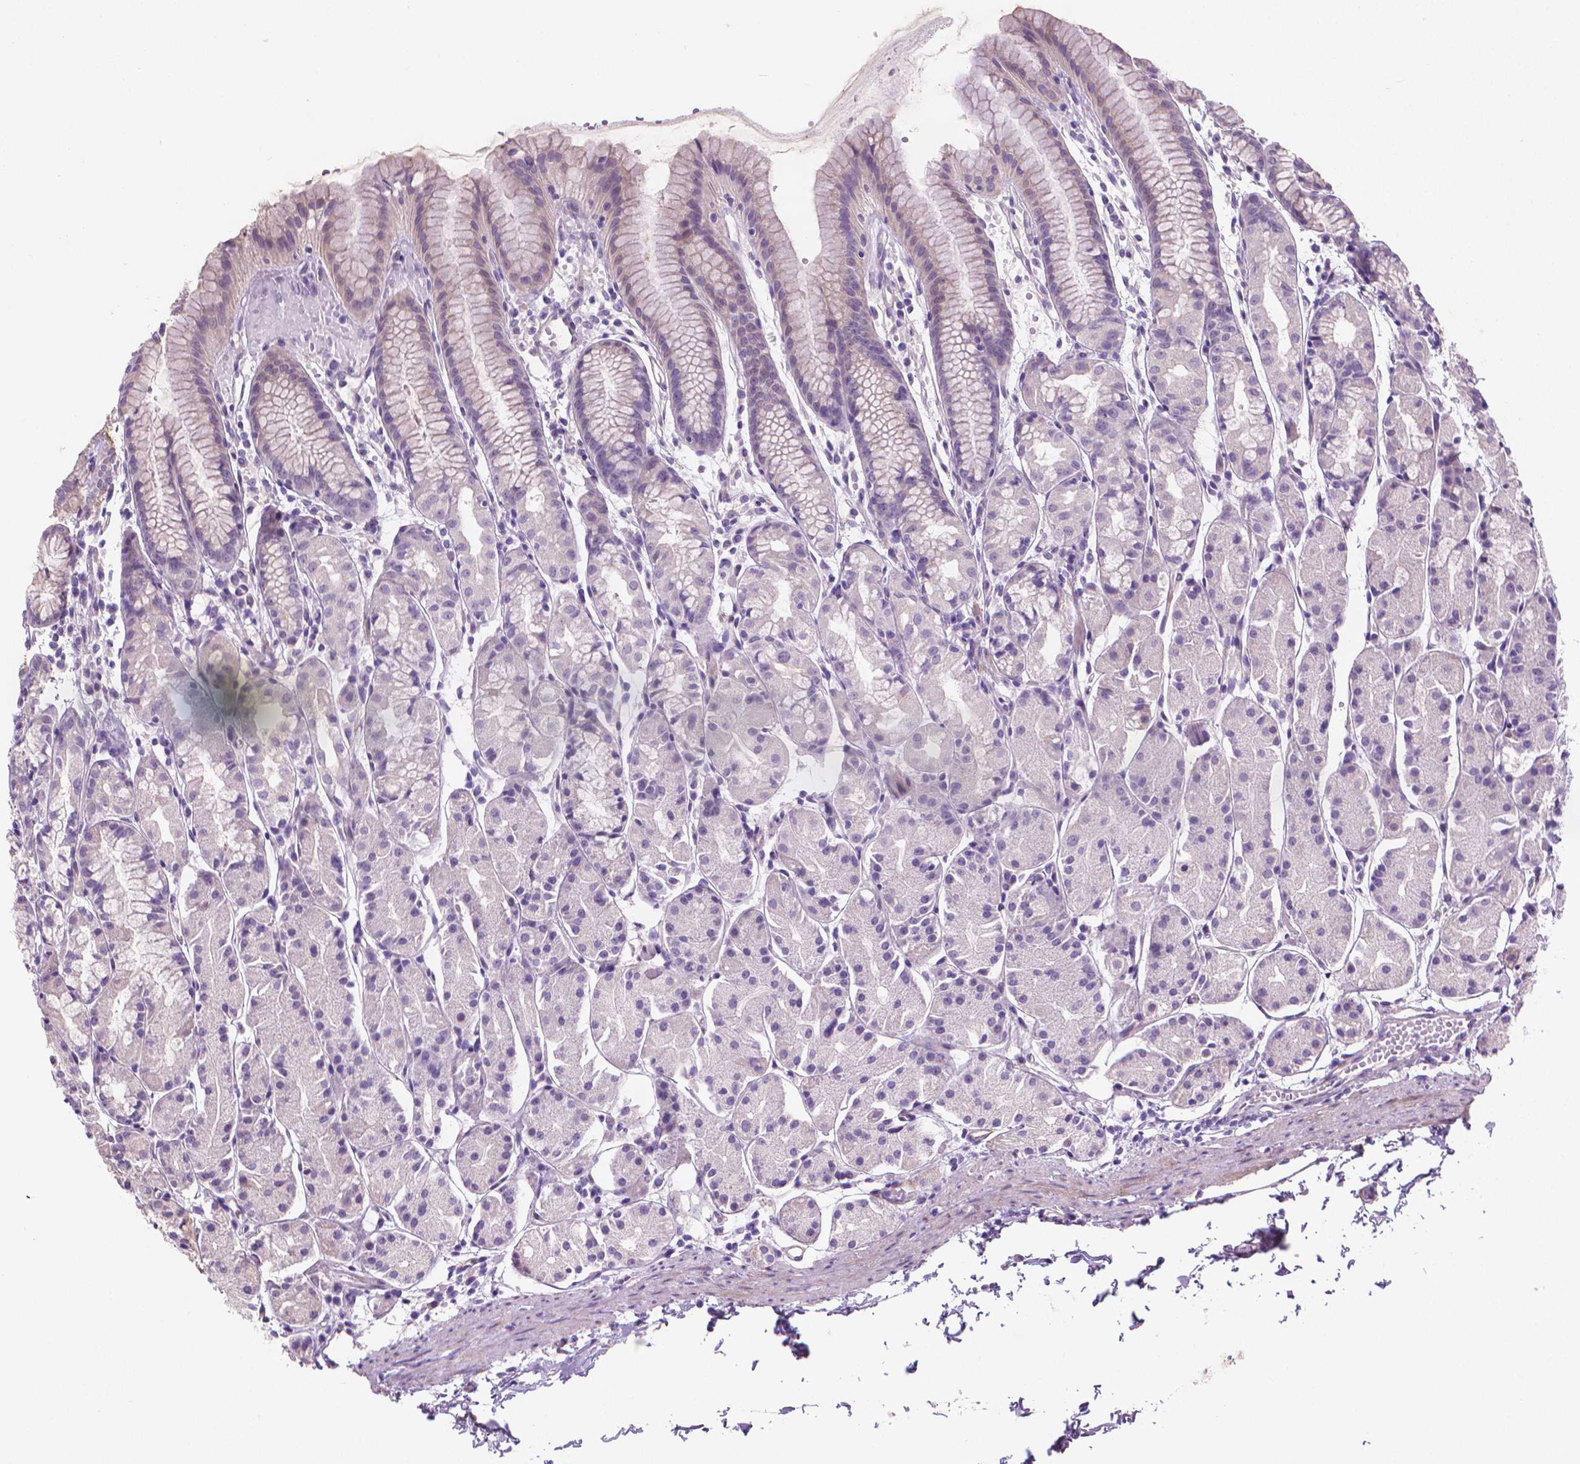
{"staining": {"intensity": "negative", "quantity": "none", "location": "none"}, "tissue": "stomach", "cell_type": "Glandular cells", "image_type": "normal", "snomed": [{"axis": "morphology", "description": "Normal tissue, NOS"}, {"axis": "topography", "description": "Stomach, upper"}], "caption": "Glandular cells show no significant expression in benign stomach. (DAB (3,3'-diaminobenzidine) immunohistochemistry (IHC) visualized using brightfield microscopy, high magnification).", "gene": "GSDMA", "patient": {"sex": "male", "age": 47}}